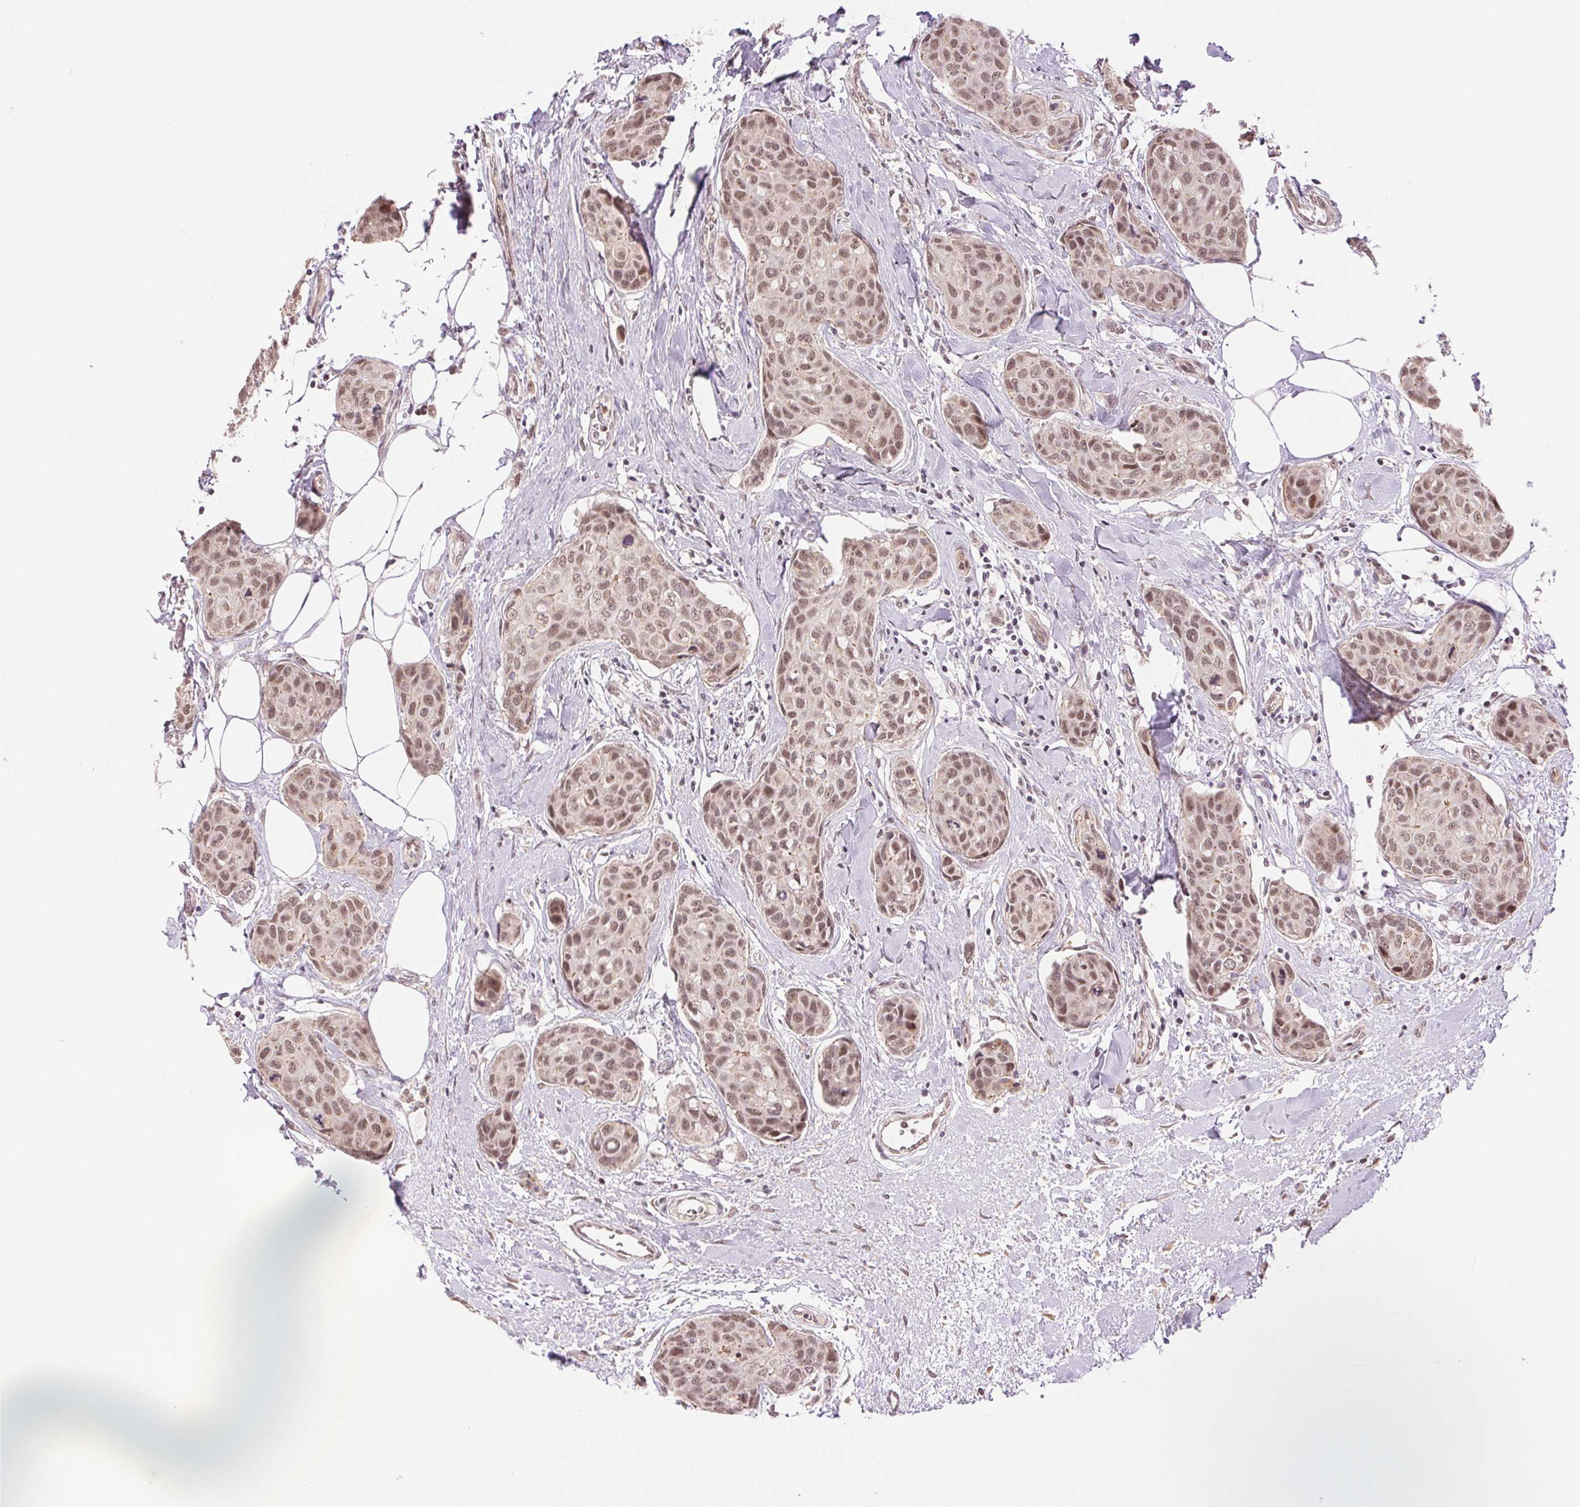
{"staining": {"intensity": "moderate", "quantity": ">75%", "location": "nuclear"}, "tissue": "breast cancer", "cell_type": "Tumor cells", "image_type": "cancer", "snomed": [{"axis": "morphology", "description": "Duct carcinoma"}, {"axis": "topography", "description": "Breast"}], "caption": "Moderate nuclear staining for a protein is identified in approximately >75% of tumor cells of breast intraductal carcinoma using immunohistochemistry.", "gene": "GRHL3", "patient": {"sex": "female", "age": 80}}